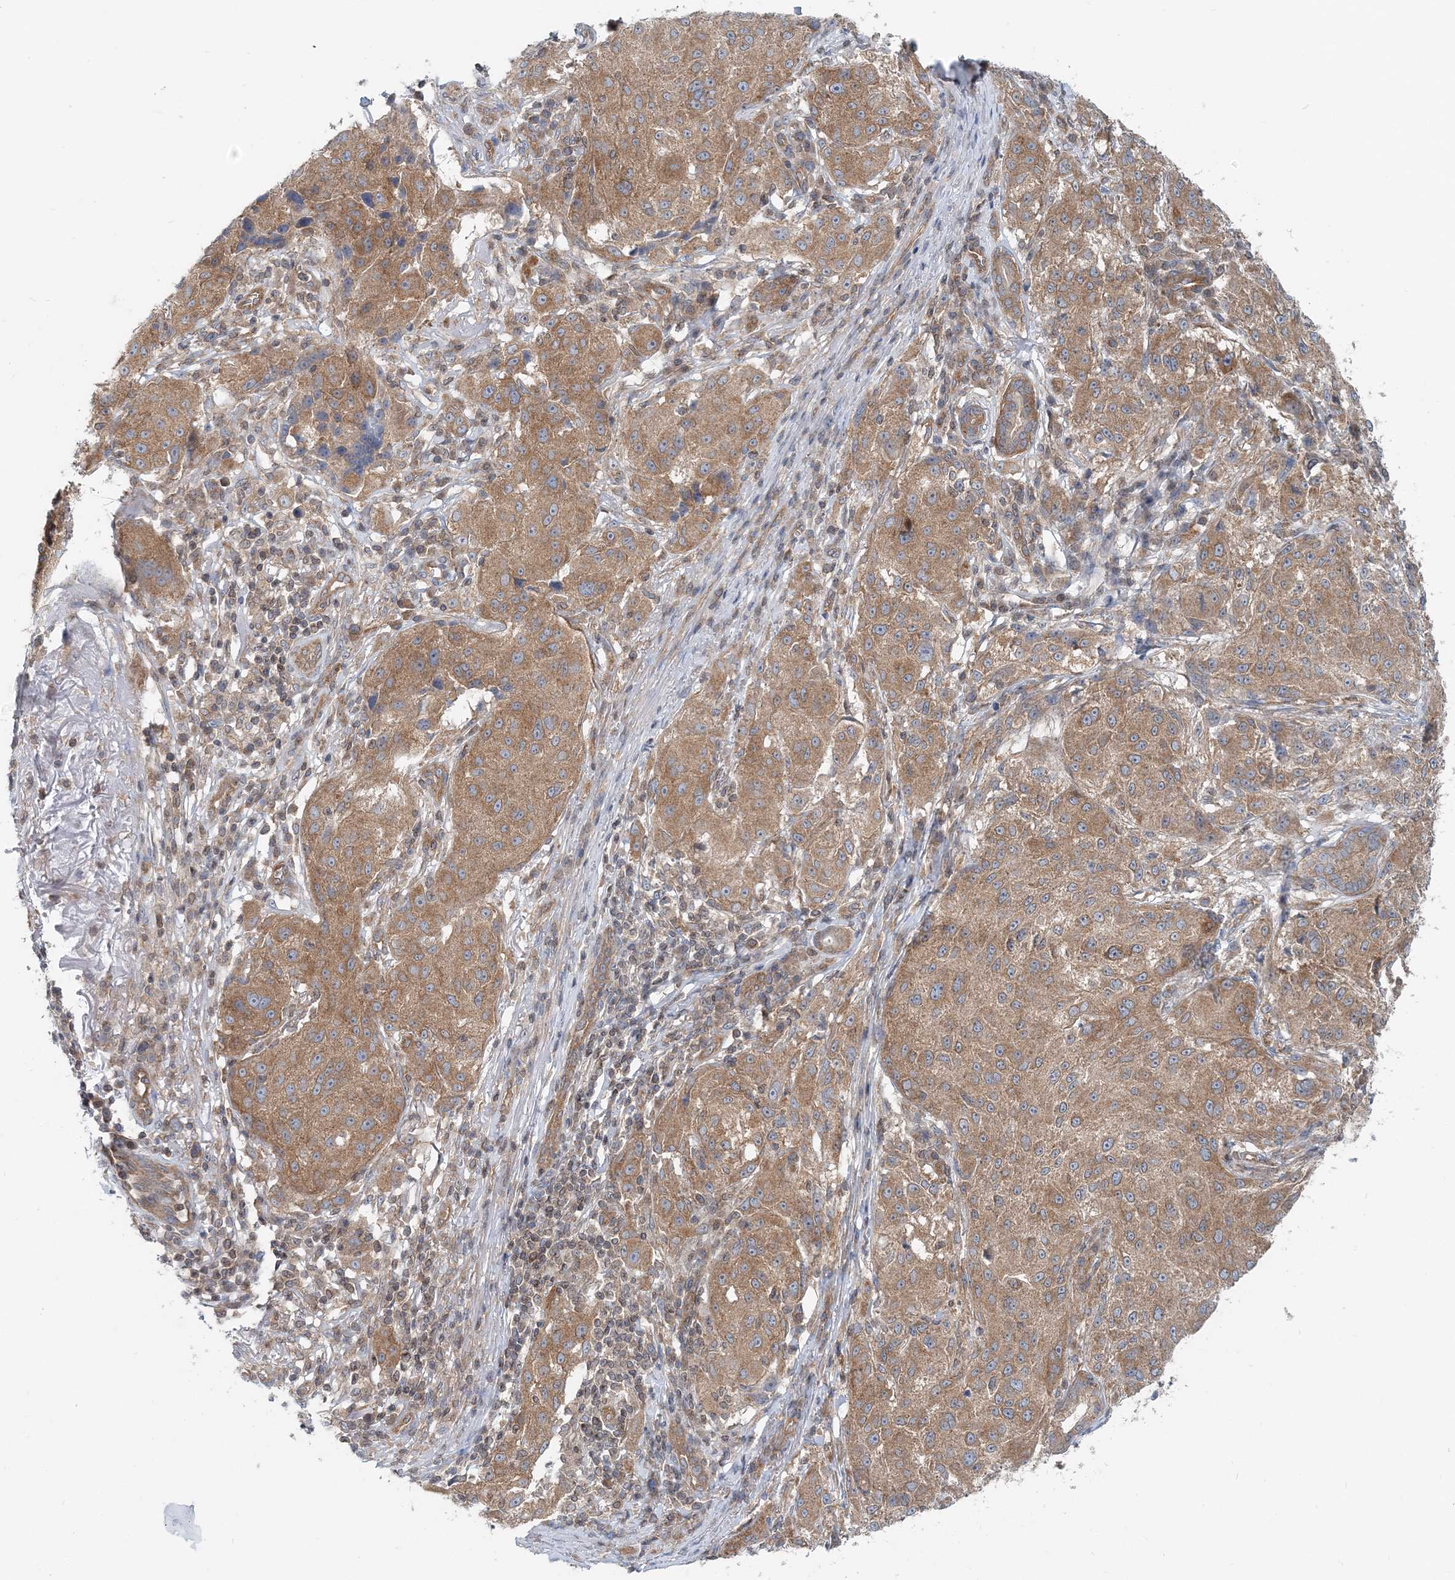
{"staining": {"intensity": "moderate", "quantity": ">75%", "location": "cytoplasmic/membranous"}, "tissue": "melanoma", "cell_type": "Tumor cells", "image_type": "cancer", "snomed": [{"axis": "morphology", "description": "Necrosis, NOS"}, {"axis": "morphology", "description": "Malignant melanoma, NOS"}, {"axis": "topography", "description": "Skin"}], "caption": "Immunohistochemistry staining of melanoma, which exhibits medium levels of moderate cytoplasmic/membranous expression in approximately >75% of tumor cells indicating moderate cytoplasmic/membranous protein expression. The staining was performed using DAB (brown) for protein detection and nuclei were counterstained in hematoxylin (blue).", "gene": "MOB4", "patient": {"sex": "female", "age": 87}}